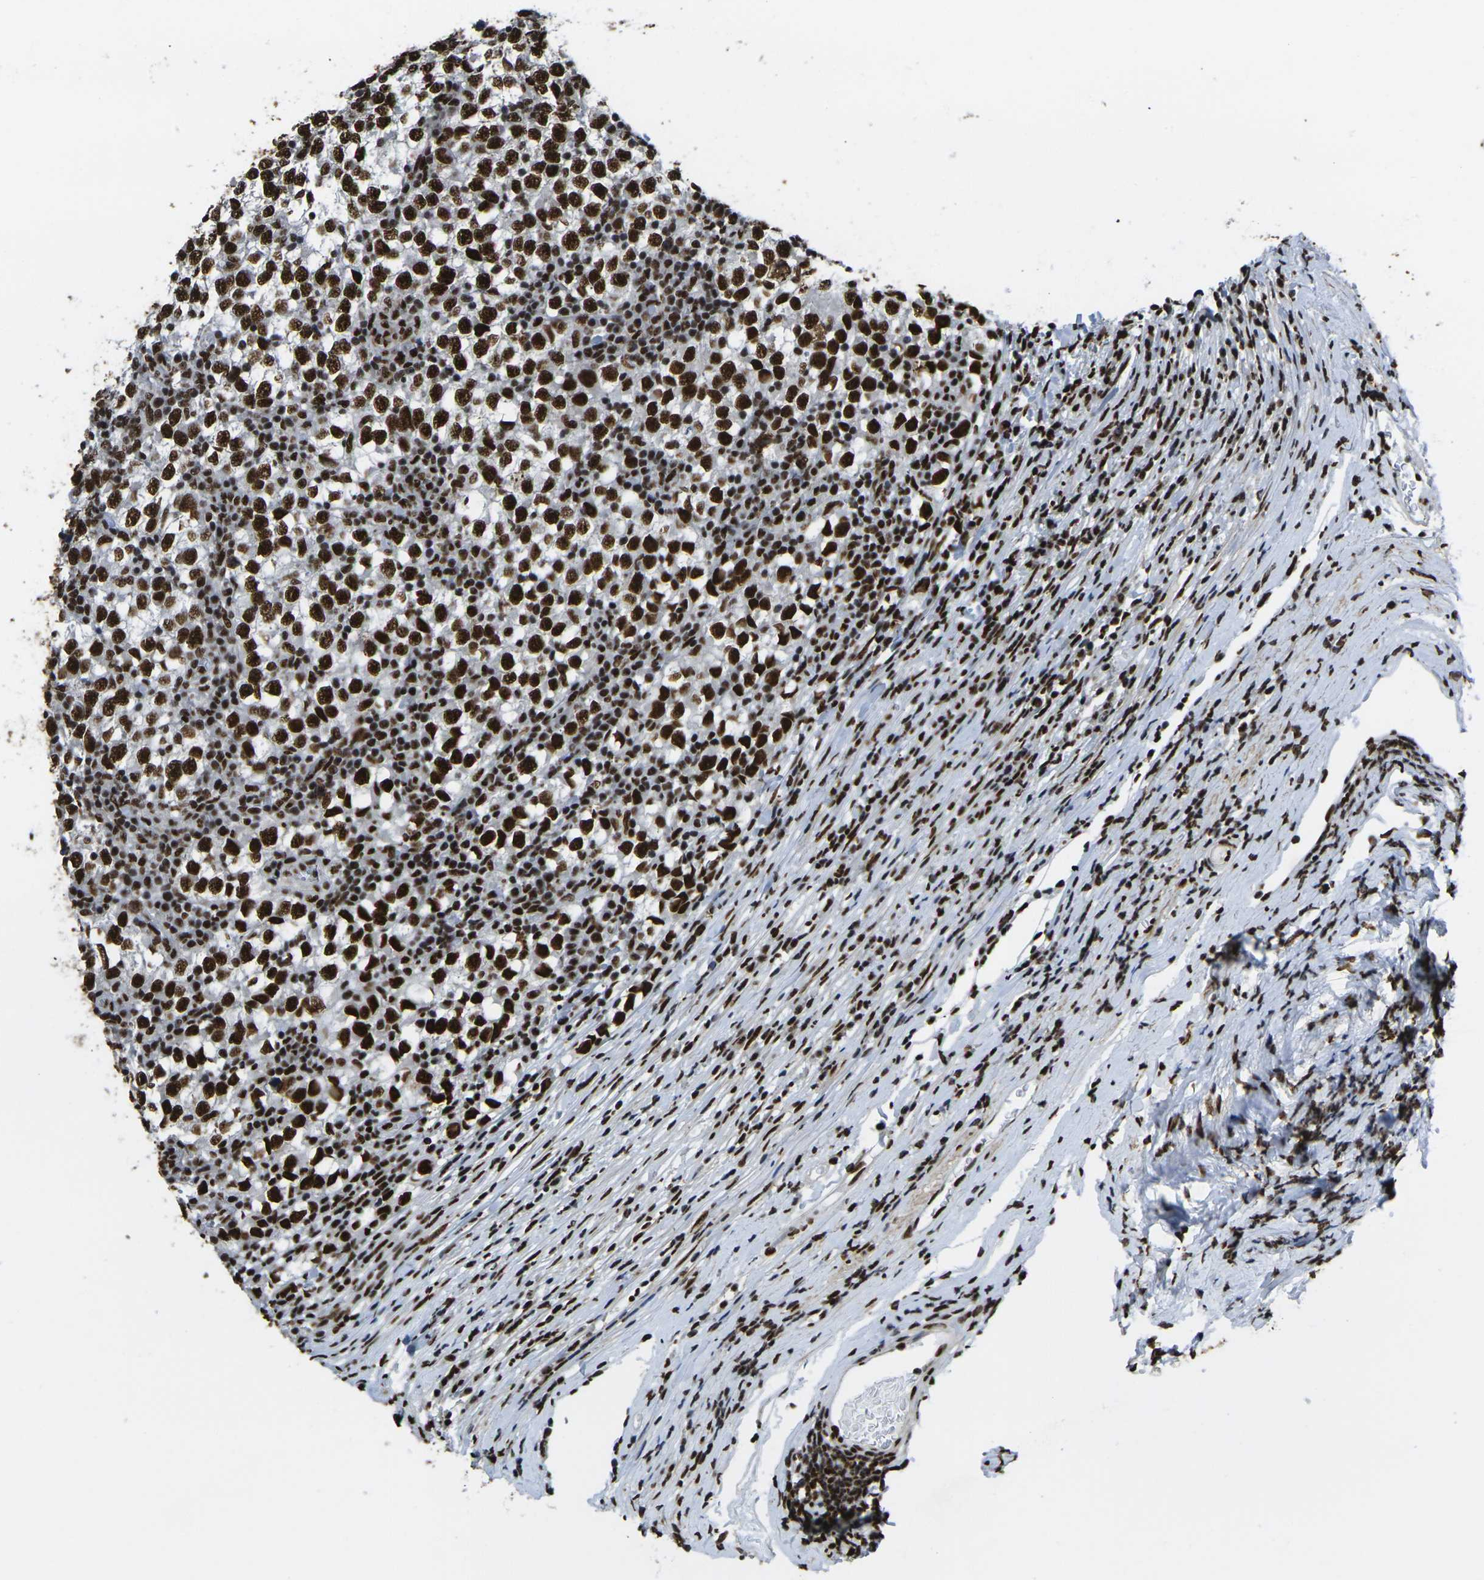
{"staining": {"intensity": "strong", "quantity": ">75%", "location": "nuclear"}, "tissue": "testis cancer", "cell_type": "Tumor cells", "image_type": "cancer", "snomed": [{"axis": "morphology", "description": "Seminoma, NOS"}, {"axis": "topography", "description": "Testis"}], "caption": "An IHC photomicrograph of neoplastic tissue is shown. Protein staining in brown labels strong nuclear positivity in seminoma (testis) within tumor cells. The staining was performed using DAB, with brown indicating positive protein expression. Nuclei are stained blue with hematoxylin.", "gene": "SMARCC1", "patient": {"sex": "male", "age": 65}}